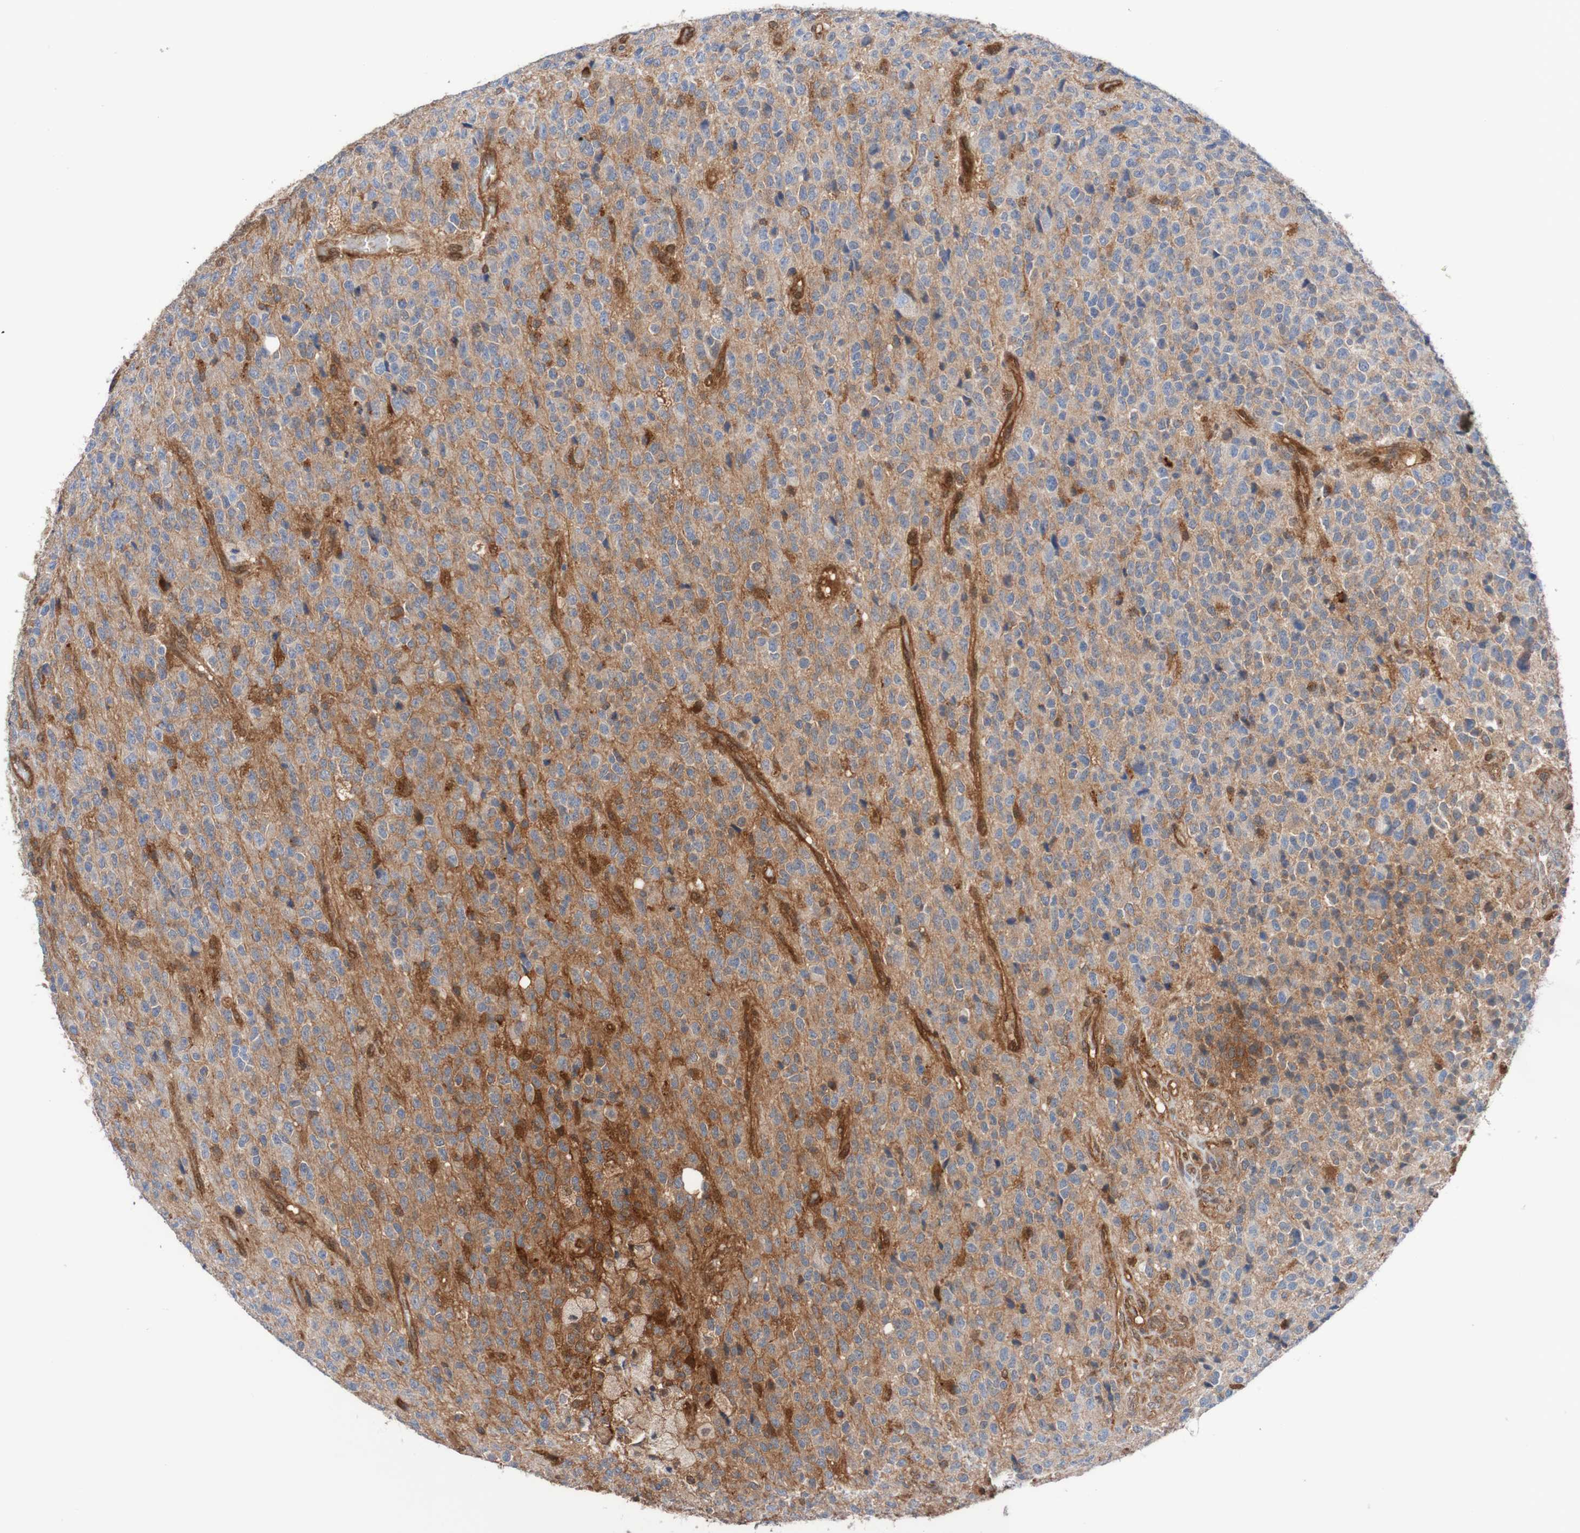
{"staining": {"intensity": "moderate", "quantity": "25%-75%", "location": "cytoplasmic/membranous"}, "tissue": "glioma", "cell_type": "Tumor cells", "image_type": "cancer", "snomed": [{"axis": "morphology", "description": "Glioma, malignant, High grade"}, {"axis": "topography", "description": "pancreas cauda"}], "caption": "This image displays immunohistochemistry staining of human glioma, with medium moderate cytoplasmic/membranous expression in about 25%-75% of tumor cells.", "gene": "RIGI", "patient": {"sex": "male", "age": 60}}